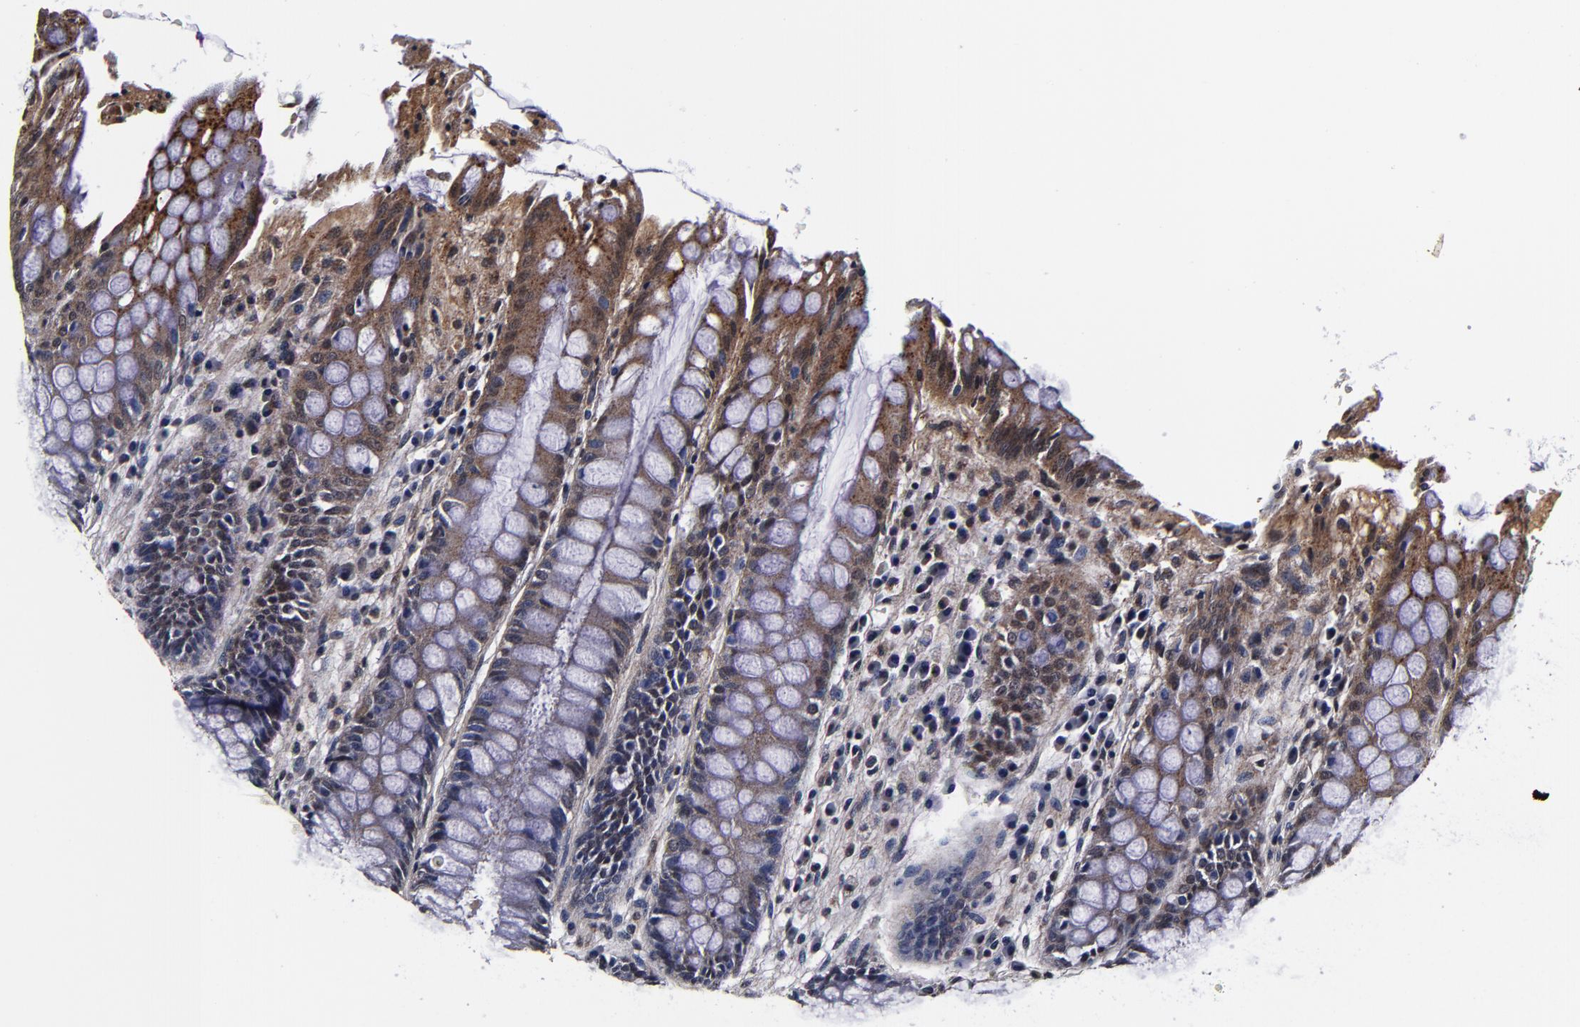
{"staining": {"intensity": "moderate", "quantity": "<25%", "location": "cytoplasmic/membranous"}, "tissue": "rectum", "cell_type": "Glandular cells", "image_type": "normal", "snomed": [{"axis": "morphology", "description": "Normal tissue, NOS"}, {"axis": "topography", "description": "Rectum"}], "caption": "IHC of unremarkable rectum demonstrates low levels of moderate cytoplasmic/membranous expression in about <25% of glandular cells.", "gene": "MMP15", "patient": {"sex": "female", "age": 46}}